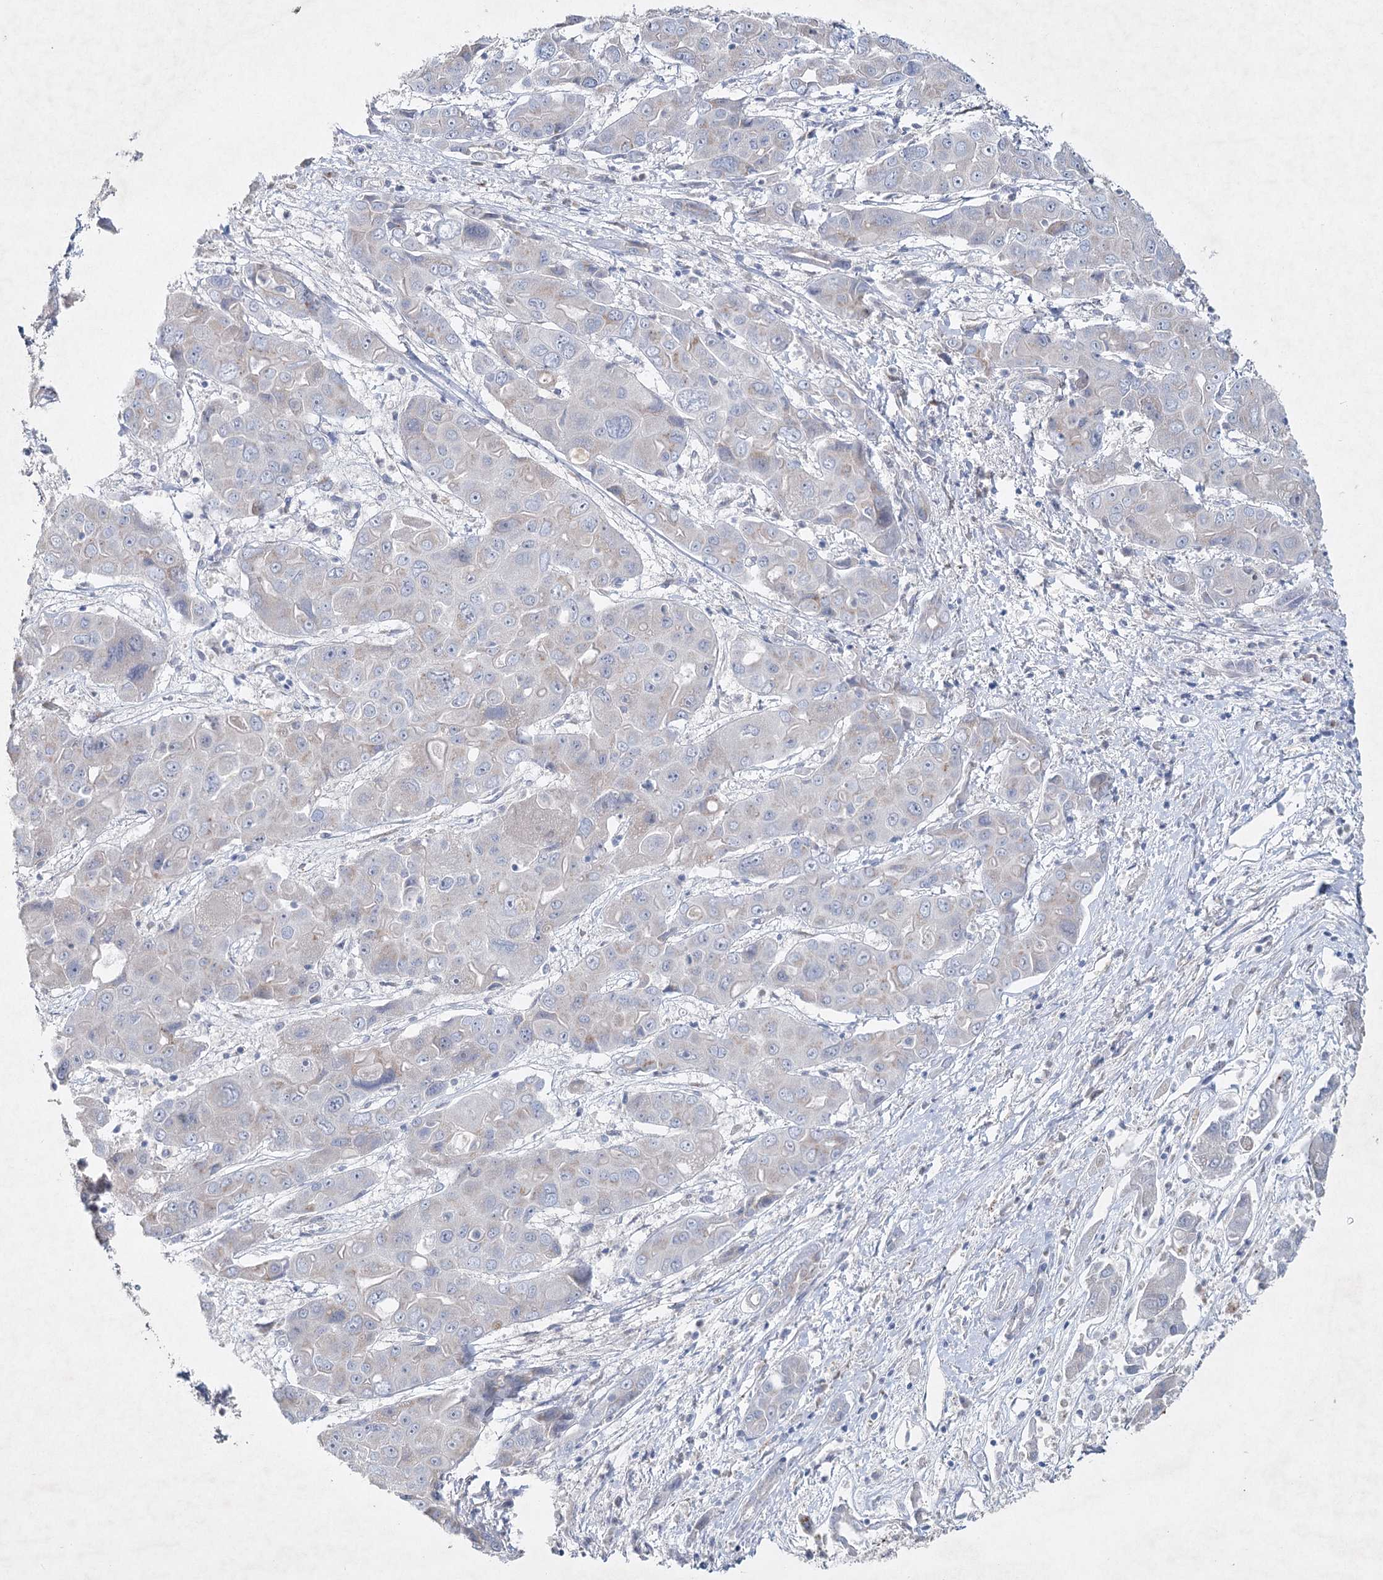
{"staining": {"intensity": "negative", "quantity": "none", "location": "none"}, "tissue": "liver cancer", "cell_type": "Tumor cells", "image_type": "cancer", "snomed": [{"axis": "morphology", "description": "Cholangiocarcinoma"}, {"axis": "topography", "description": "Liver"}], "caption": "There is no significant positivity in tumor cells of liver cancer. The staining was performed using DAB to visualize the protein expression in brown, while the nuclei were stained in blue with hematoxylin (Magnification: 20x).", "gene": "RFX6", "patient": {"sex": "male", "age": 67}}